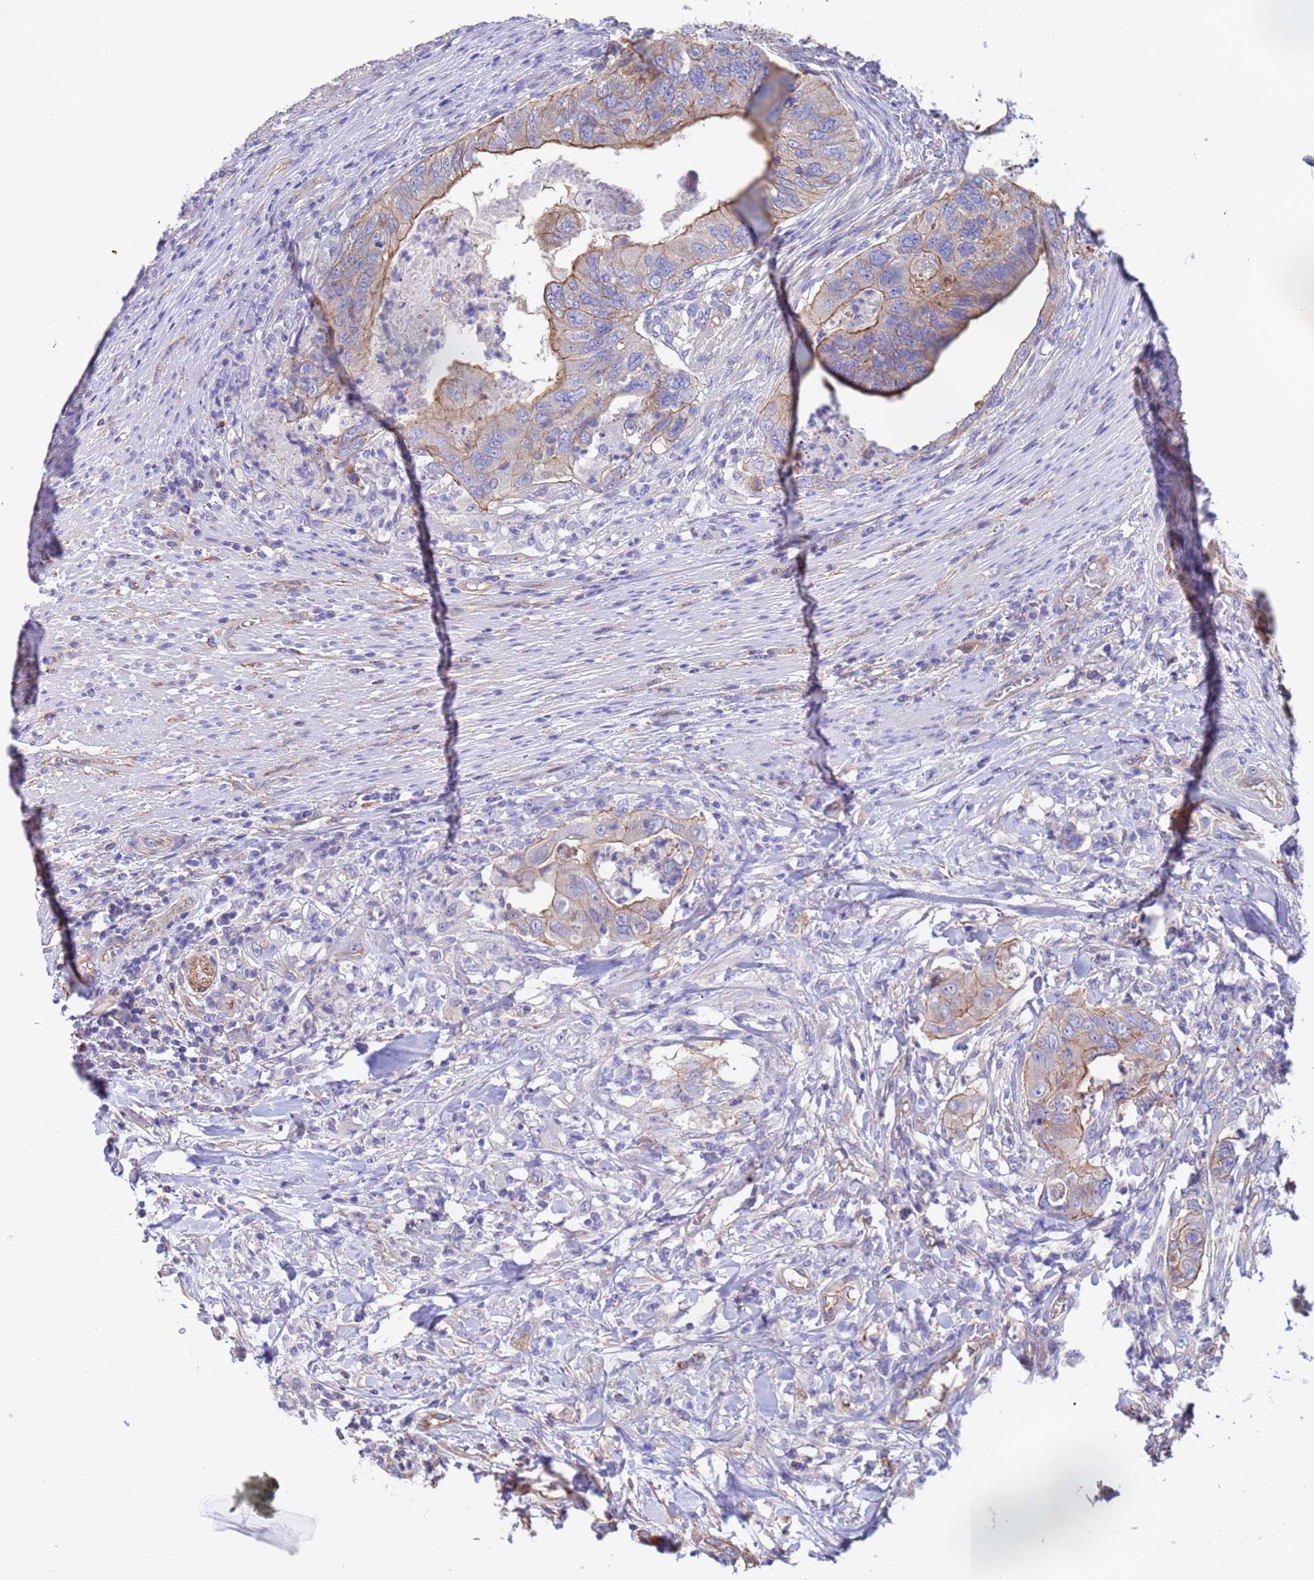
{"staining": {"intensity": "moderate", "quantity": "25%-75%", "location": "cytoplasmic/membranous"}, "tissue": "colorectal cancer", "cell_type": "Tumor cells", "image_type": "cancer", "snomed": [{"axis": "morphology", "description": "Adenocarcinoma, NOS"}, {"axis": "topography", "description": "Rectum"}], "caption": "Immunohistochemical staining of adenocarcinoma (colorectal) displays medium levels of moderate cytoplasmic/membranous expression in about 25%-75% of tumor cells.", "gene": "ZNF248", "patient": {"sex": "male", "age": 63}}